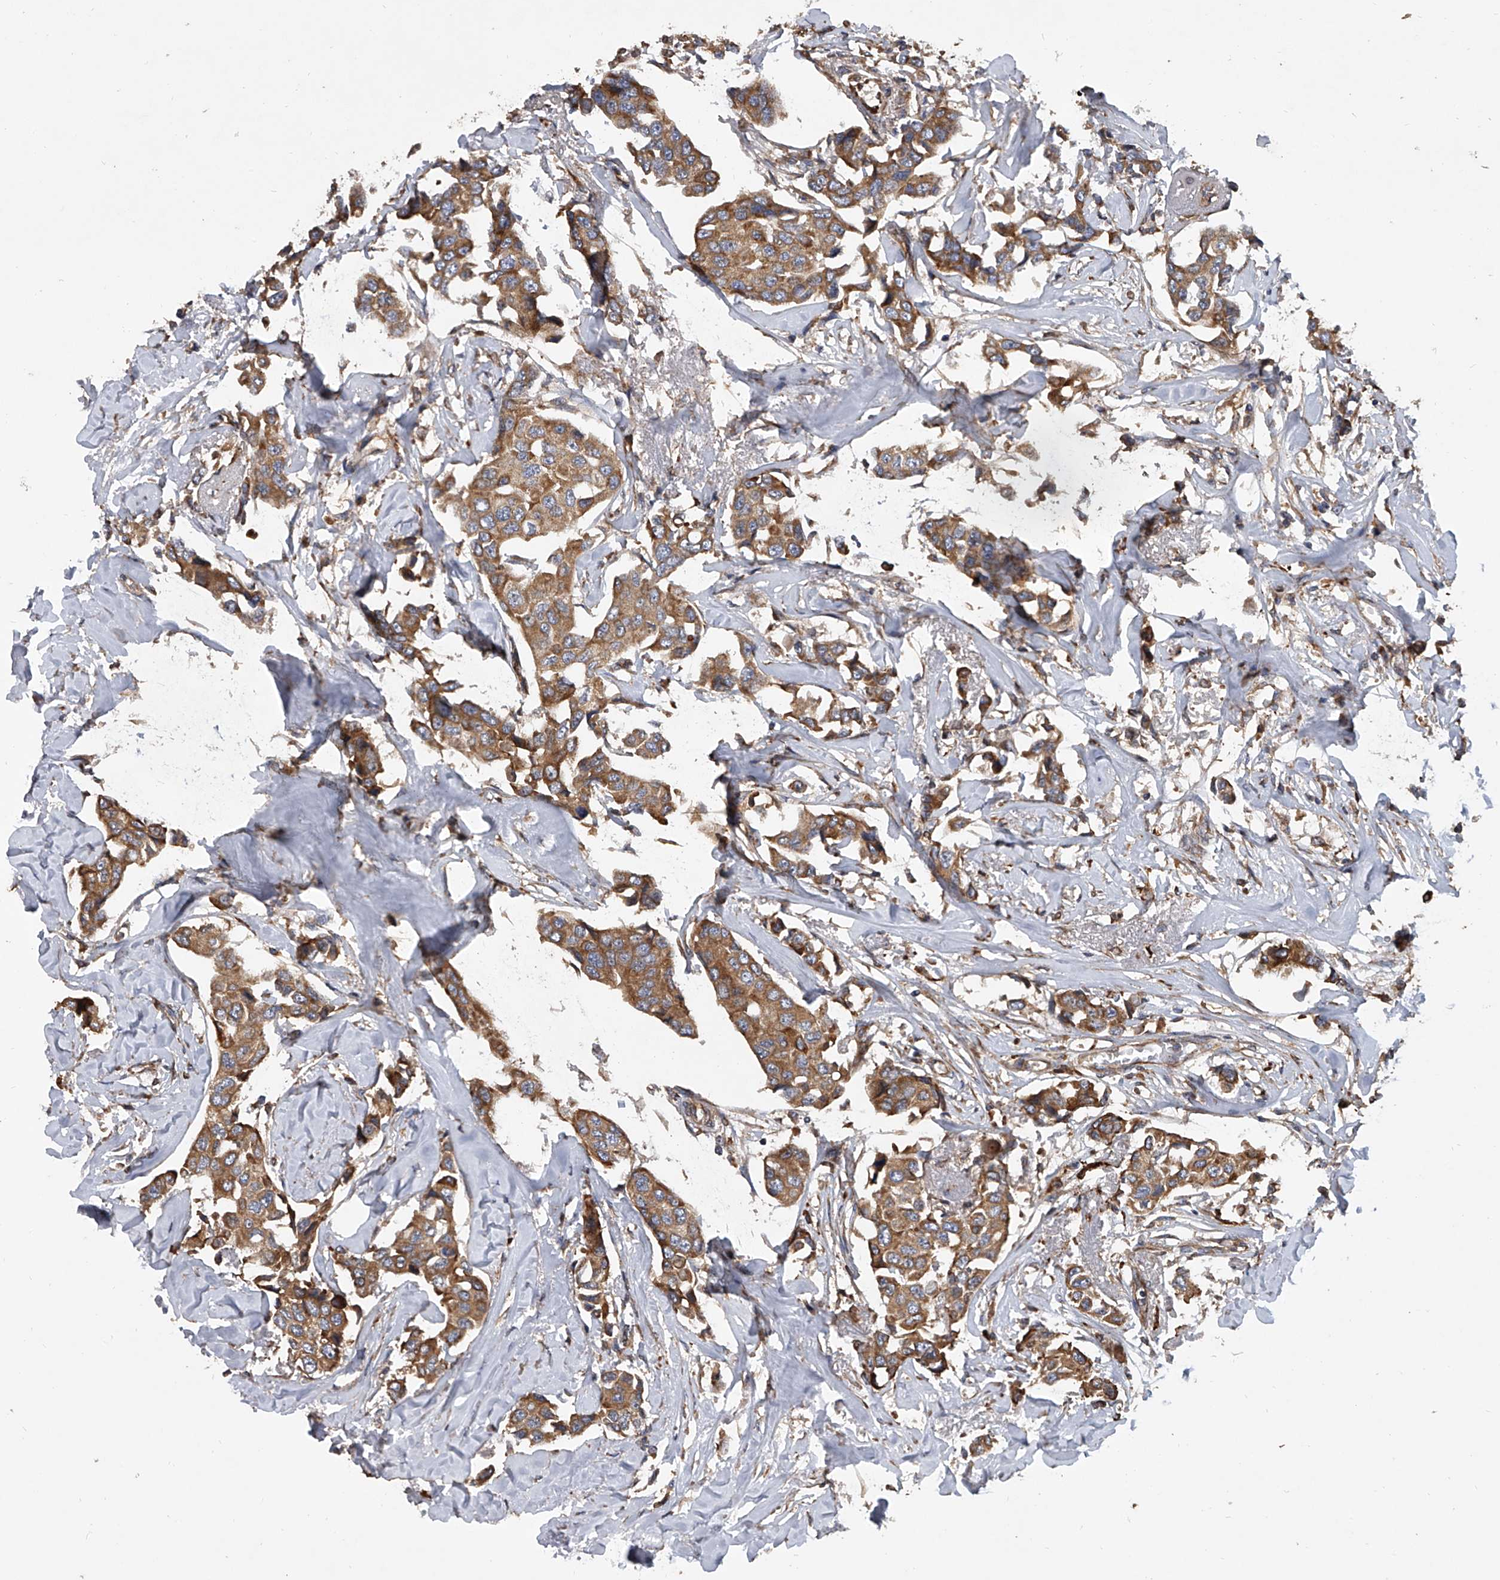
{"staining": {"intensity": "moderate", "quantity": ">75%", "location": "cytoplasmic/membranous"}, "tissue": "breast cancer", "cell_type": "Tumor cells", "image_type": "cancer", "snomed": [{"axis": "morphology", "description": "Duct carcinoma"}, {"axis": "topography", "description": "Breast"}], "caption": "Immunohistochemical staining of human breast cancer (infiltrating ductal carcinoma) exhibits medium levels of moderate cytoplasmic/membranous protein staining in about >75% of tumor cells.", "gene": "EXOC4", "patient": {"sex": "female", "age": 80}}